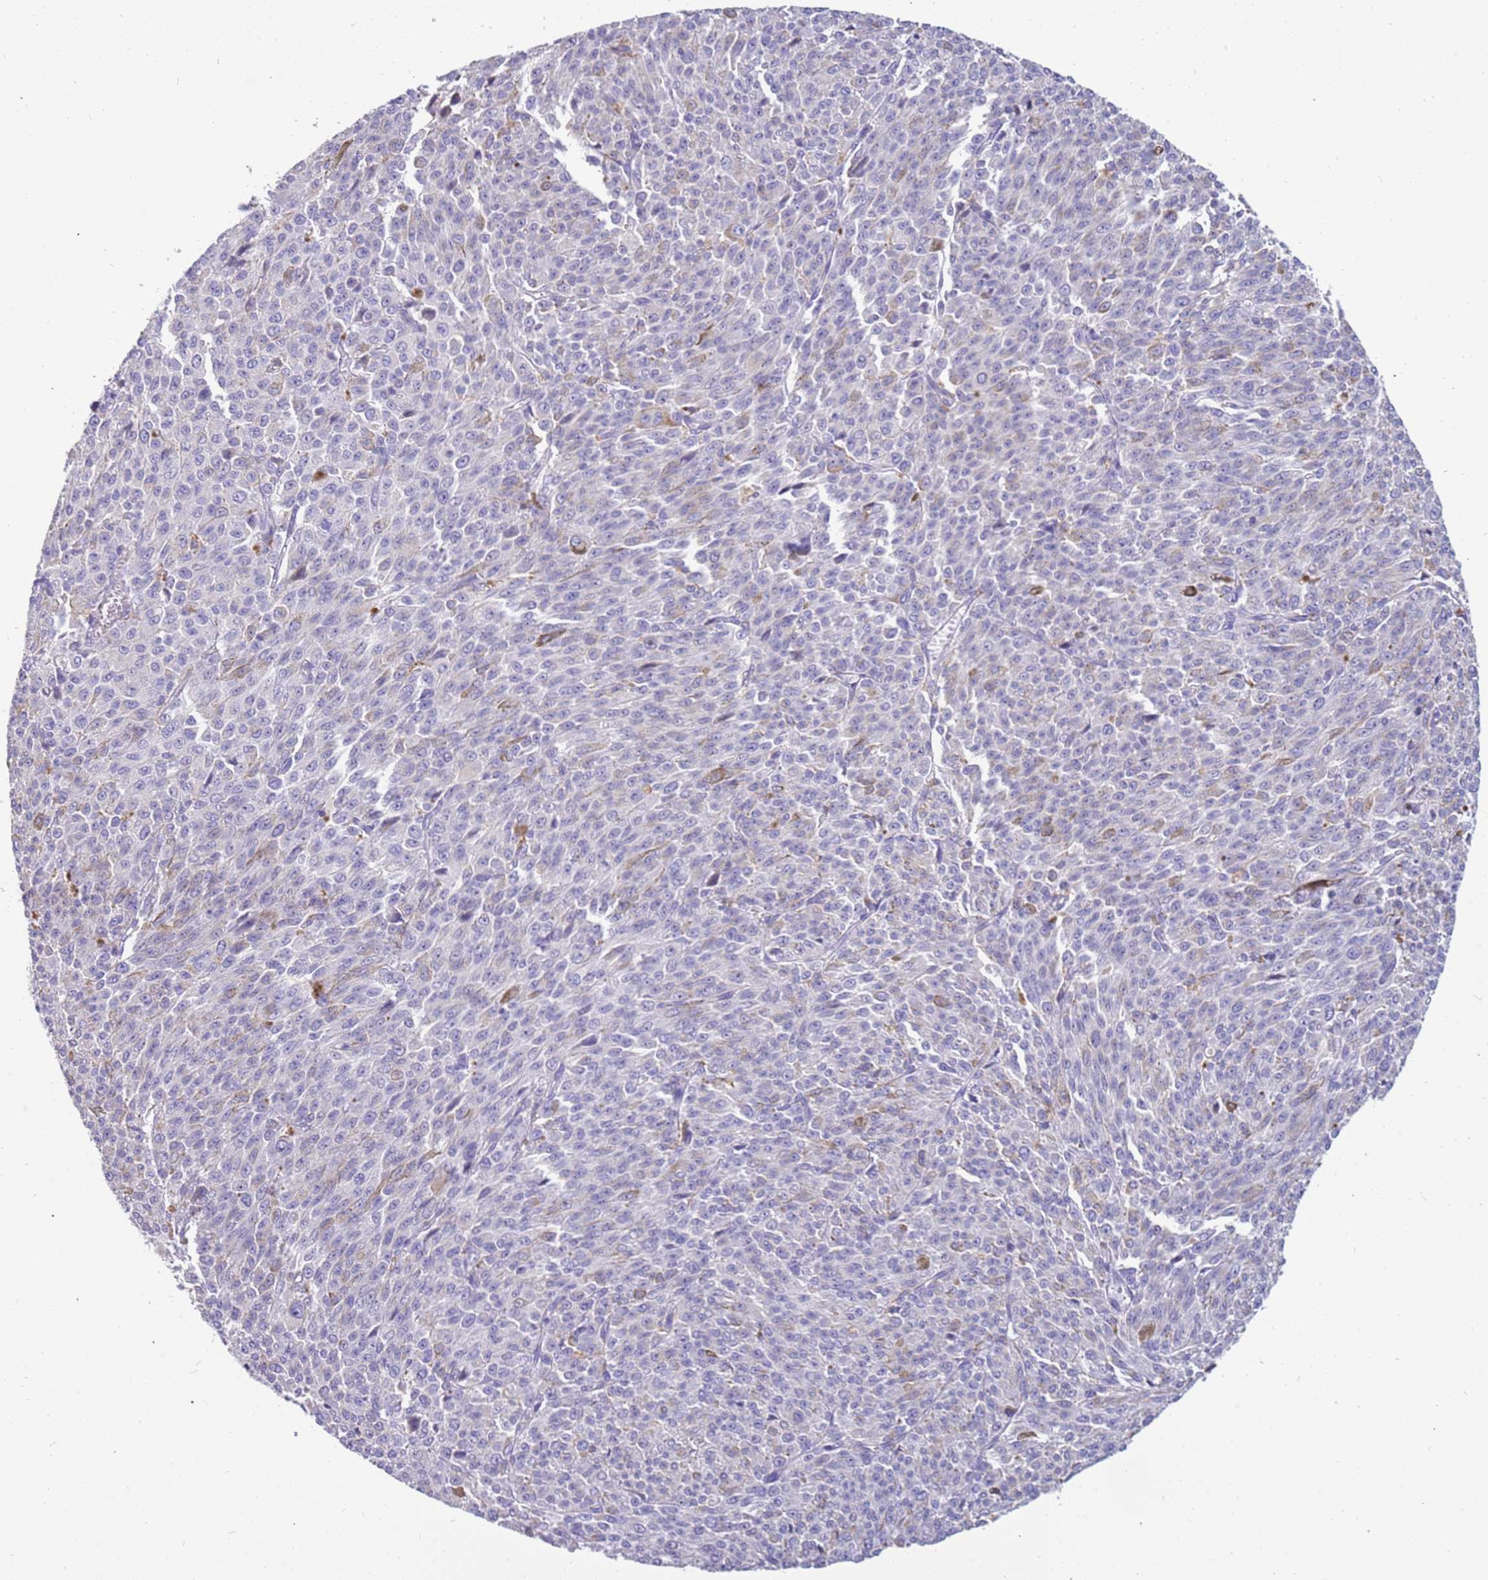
{"staining": {"intensity": "negative", "quantity": "none", "location": "none"}, "tissue": "melanoma", "cell_type": "Tumor cells", "image_type": "cancer", "snomed": [{"axis": "morphology", "description": "Malignant melanoma, NOS"}, {"axis": "topography", "description": "Skin"}], "caption": "High power microscopy image of an IHC micrograph of malignant melanoma, revealing no significant staining in tumor cells. (DAB (3,3'-diaminobenzidine) IHC with hematoxylin counter stain).", "gene": "RHCG", "patient": {"sex": "female", "age": 52}}